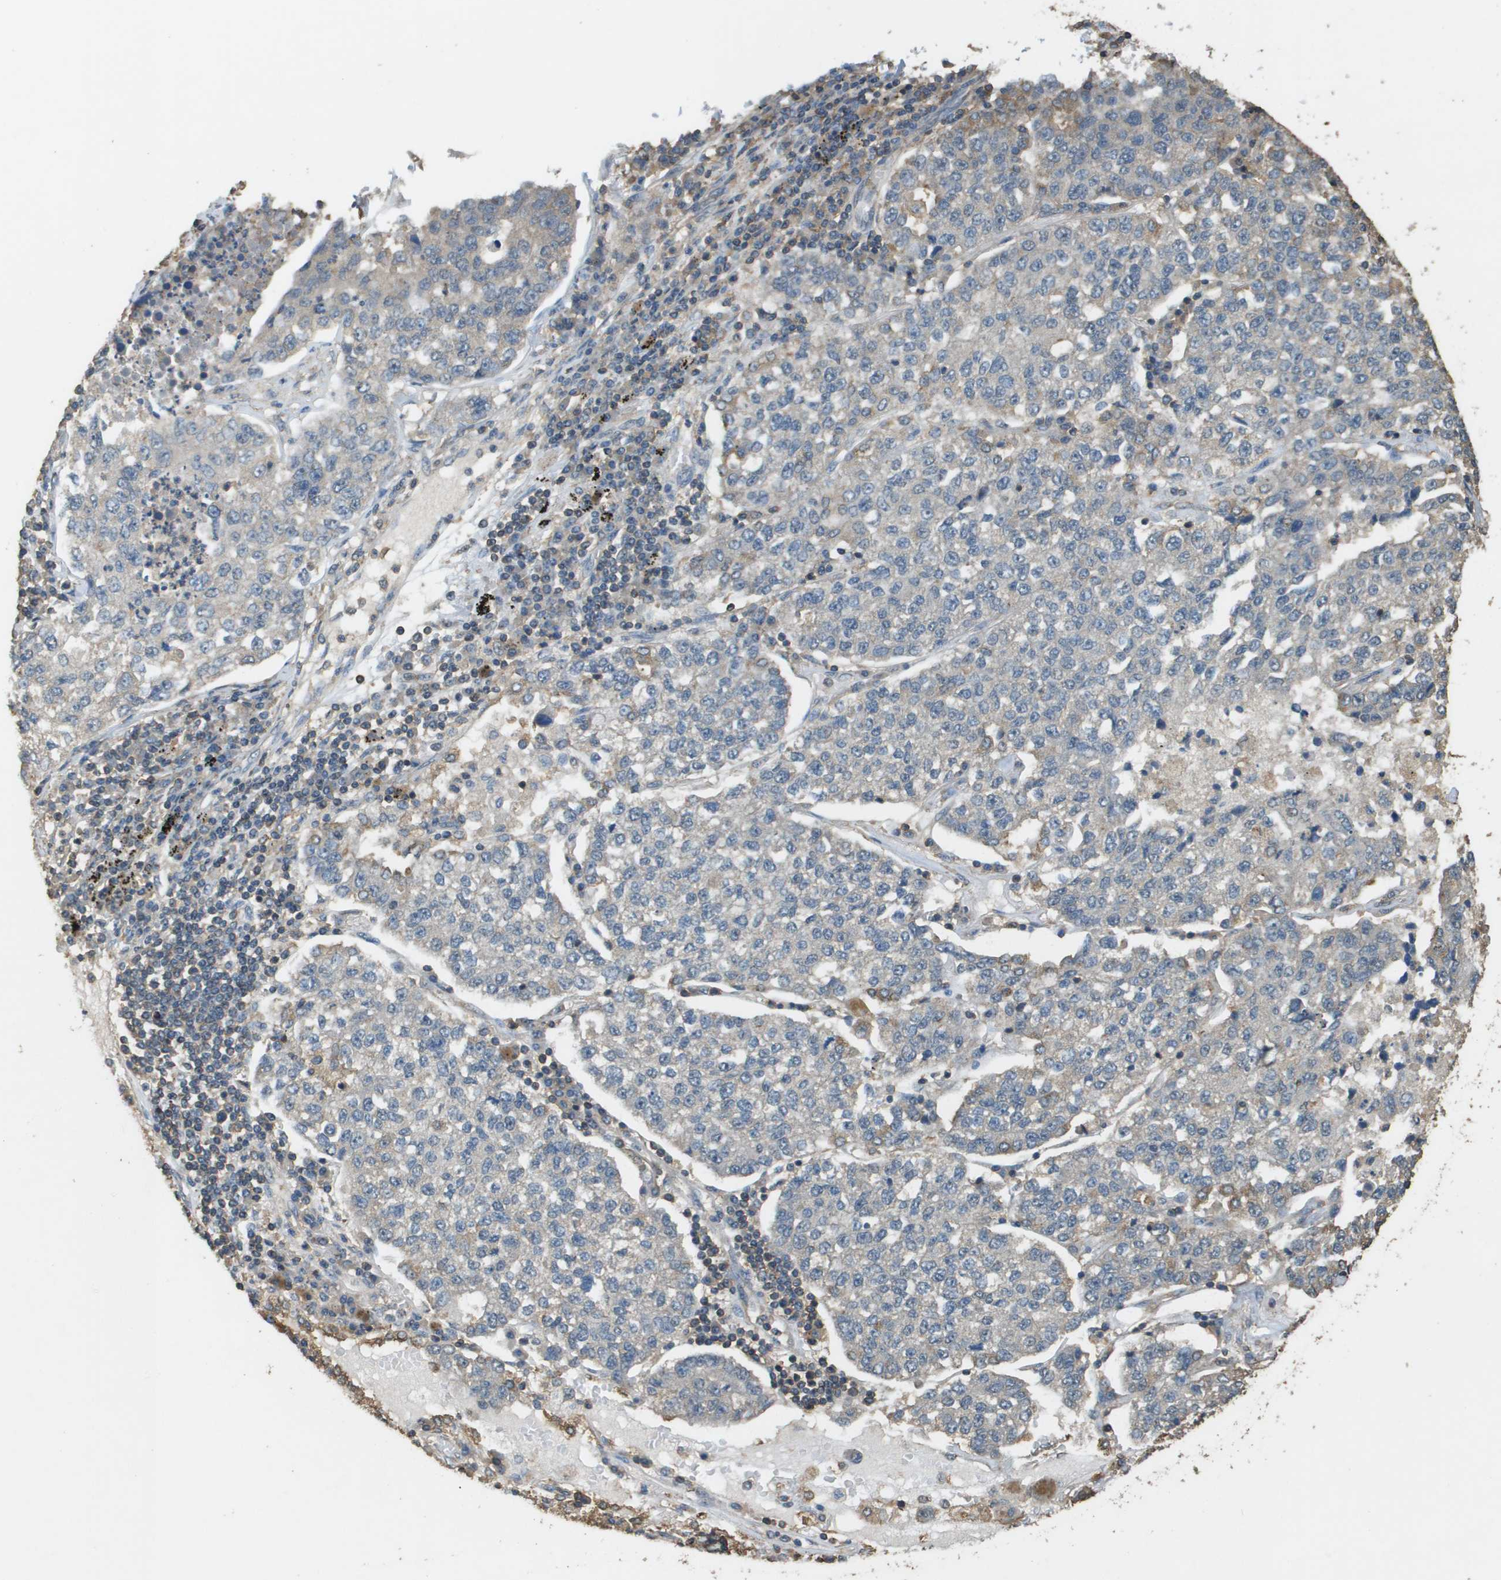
{"staining": {"intensity": "negative", "quantity": "none", "location": "none"}, "tissue": "lung cancer", "cell_type": "Tumor cells", "image_type": "cancer", "snomed": [{"axis": "morphology", "description": "Adenocarcinoma, NOS"}, {"axis": "topography", "description": "Lung"}], "caption": "Immunohistochemical staining of human adenocarcinoma (lung) shows no significant positivity in tumor cells.", "gene": "MS4A7", "patient": {"sex": "male", "age": 49}}